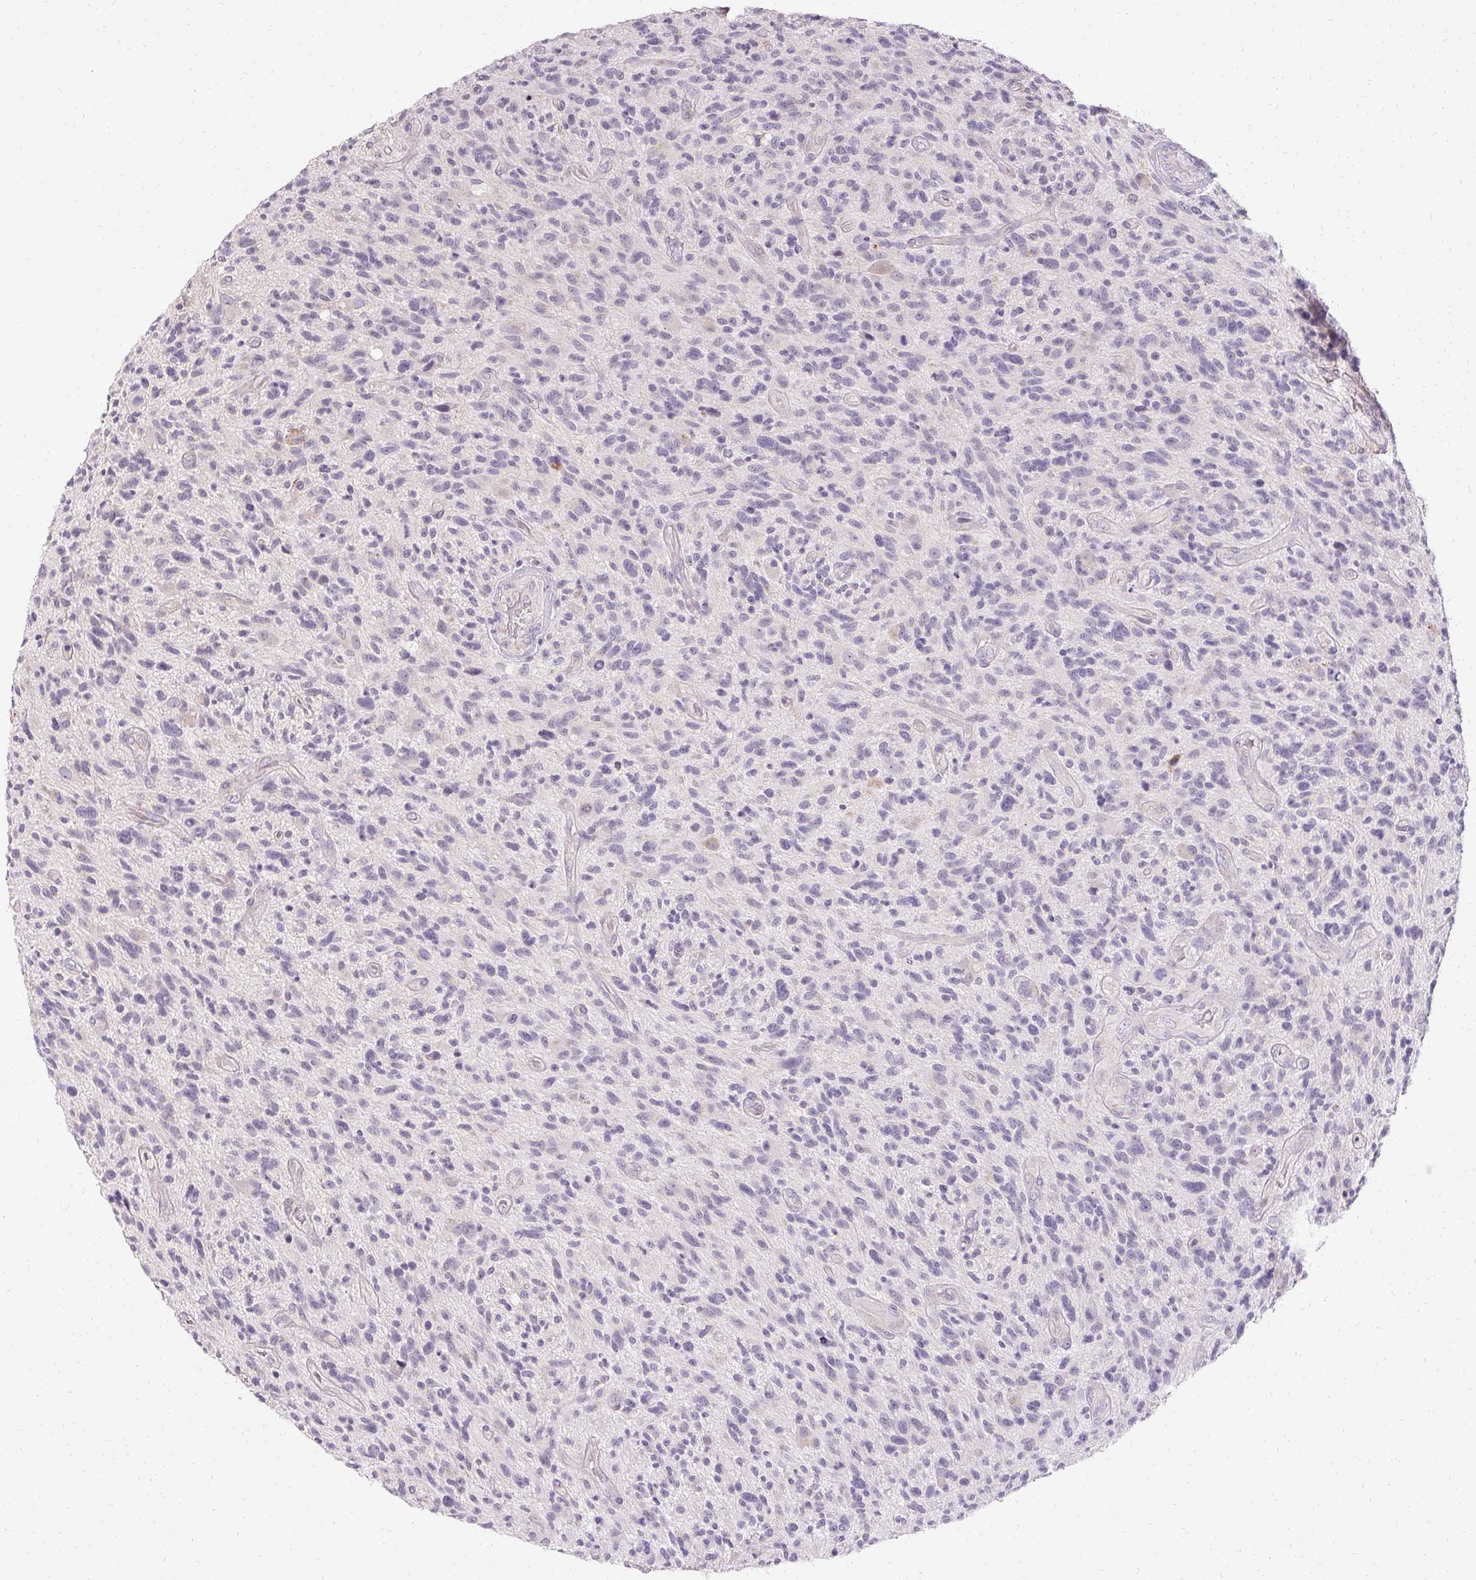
{"staining": {"intensity": "negative", "quantity": "none", "location": "none"}, "tissue": "glioma", "cell_type": "Tumor cells", "image_type": "cancer", "snomed": [{"axis": "morphology", "description": "Glioma, malignant, High grade"}, {"axis": "topography", "description": "Brain"}], "caption": "Glioma was stained to show a protein in brown. There is no significant expression in tumor cells. (DAB immunohistochemistry visualized using brightfield microscopy, high magnification).", "gene": "HSD17B3", "patient": {"sex": "male", "age": 47}}